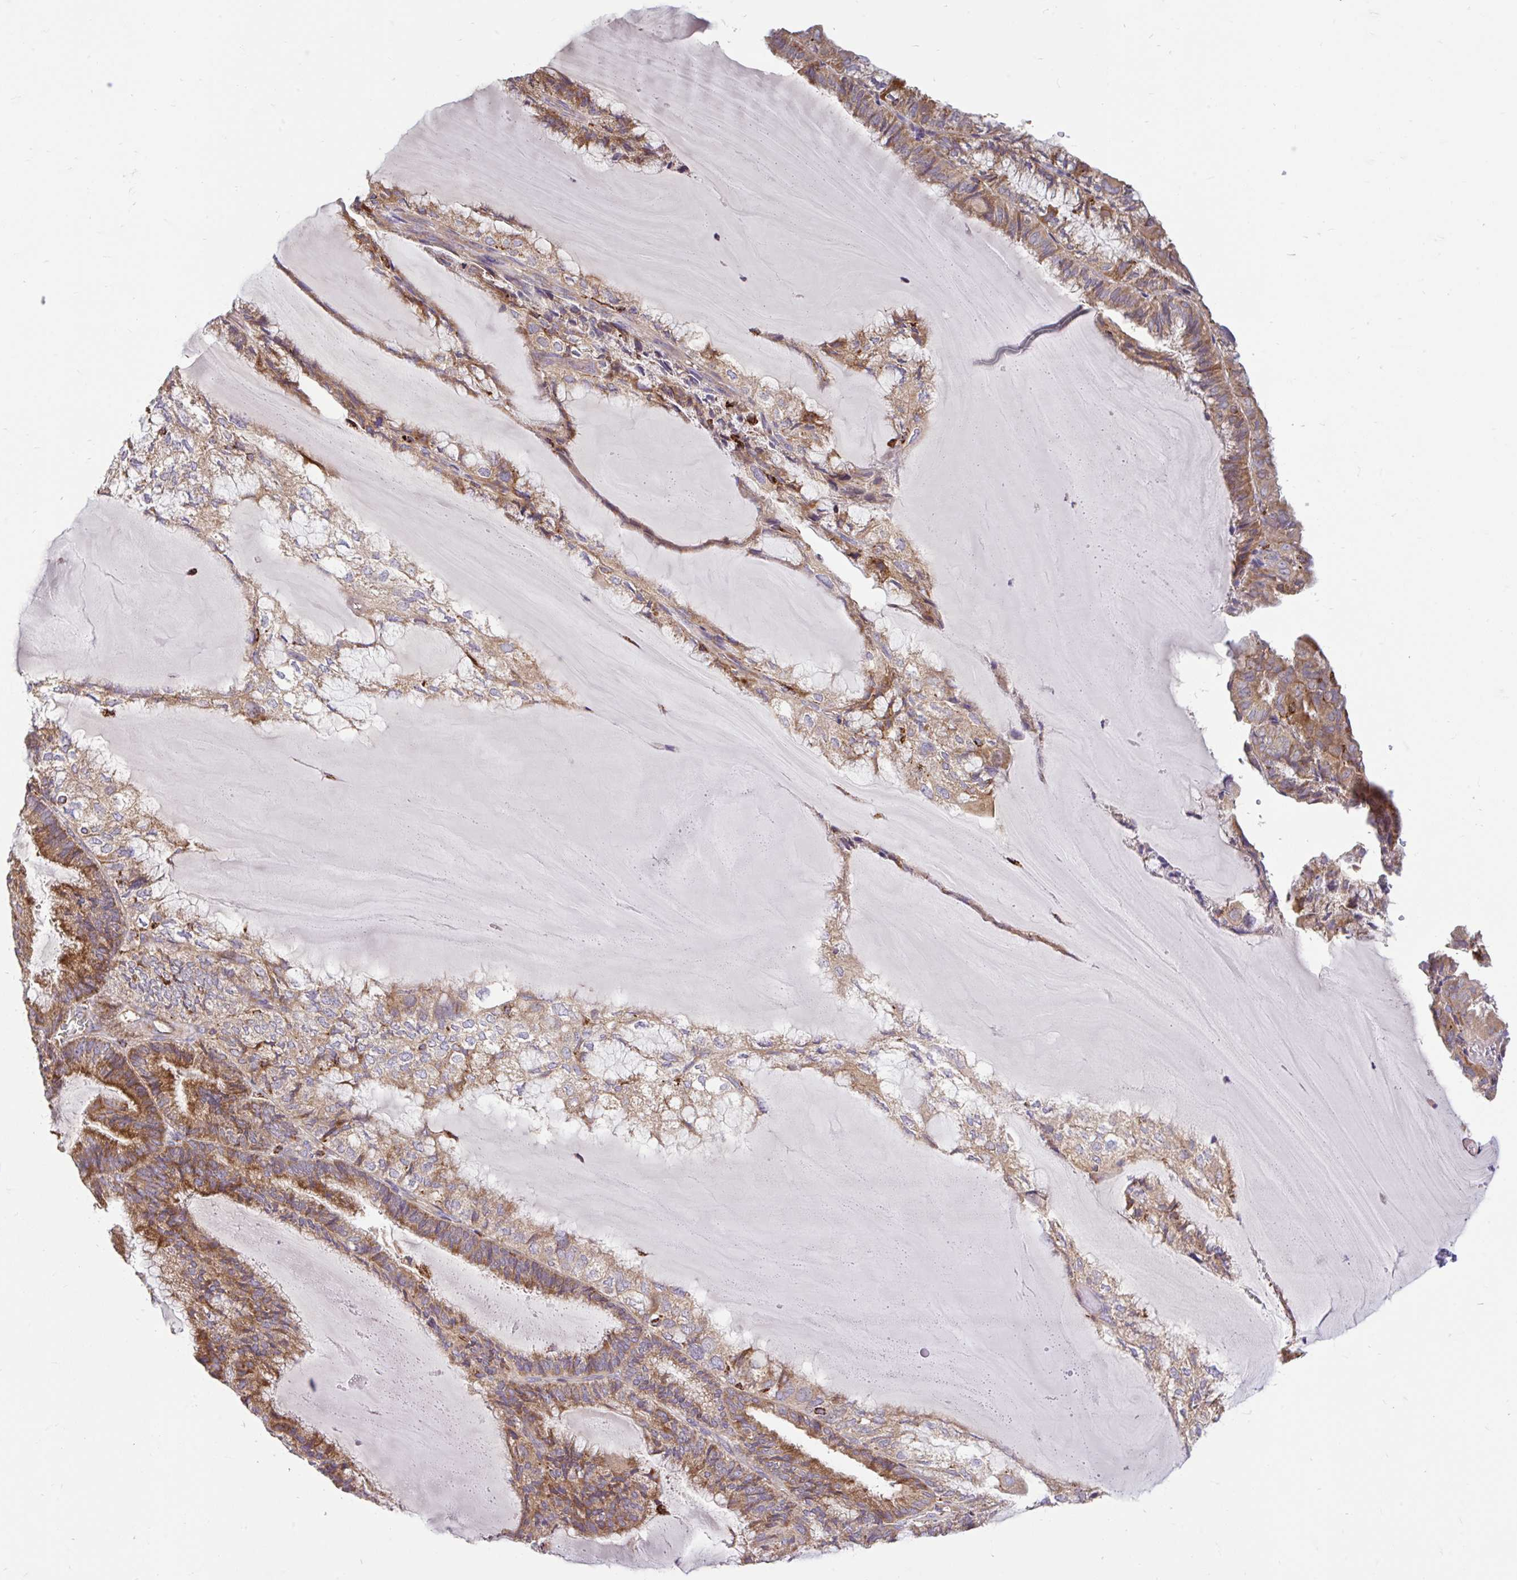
{"staining": {"intensity": "moderate", "quantity": ">75%", "location": "cytoplasmic/membranous"}, "tissue": "endometrial cancer", "cell_type": "Tumor cells", "image_type": "cancer", "snomed": [{"axis": "morphology", "description": "Adenocarcinoma, NOS"}, {"axis": "topography", "description": "Endometrium"}], "caption": "Immunohistochemical staining of human endometrial cancer reveals moderate cytoplasmic/membranous protein expression in about >75% of tumor cells. (DAB (3,3'-diaminobenzidine) IHC, brown staining for protein, blue staining for nuclei).", "gene": "RALBP1", "patient": {"sex": "female", "age": 81}}